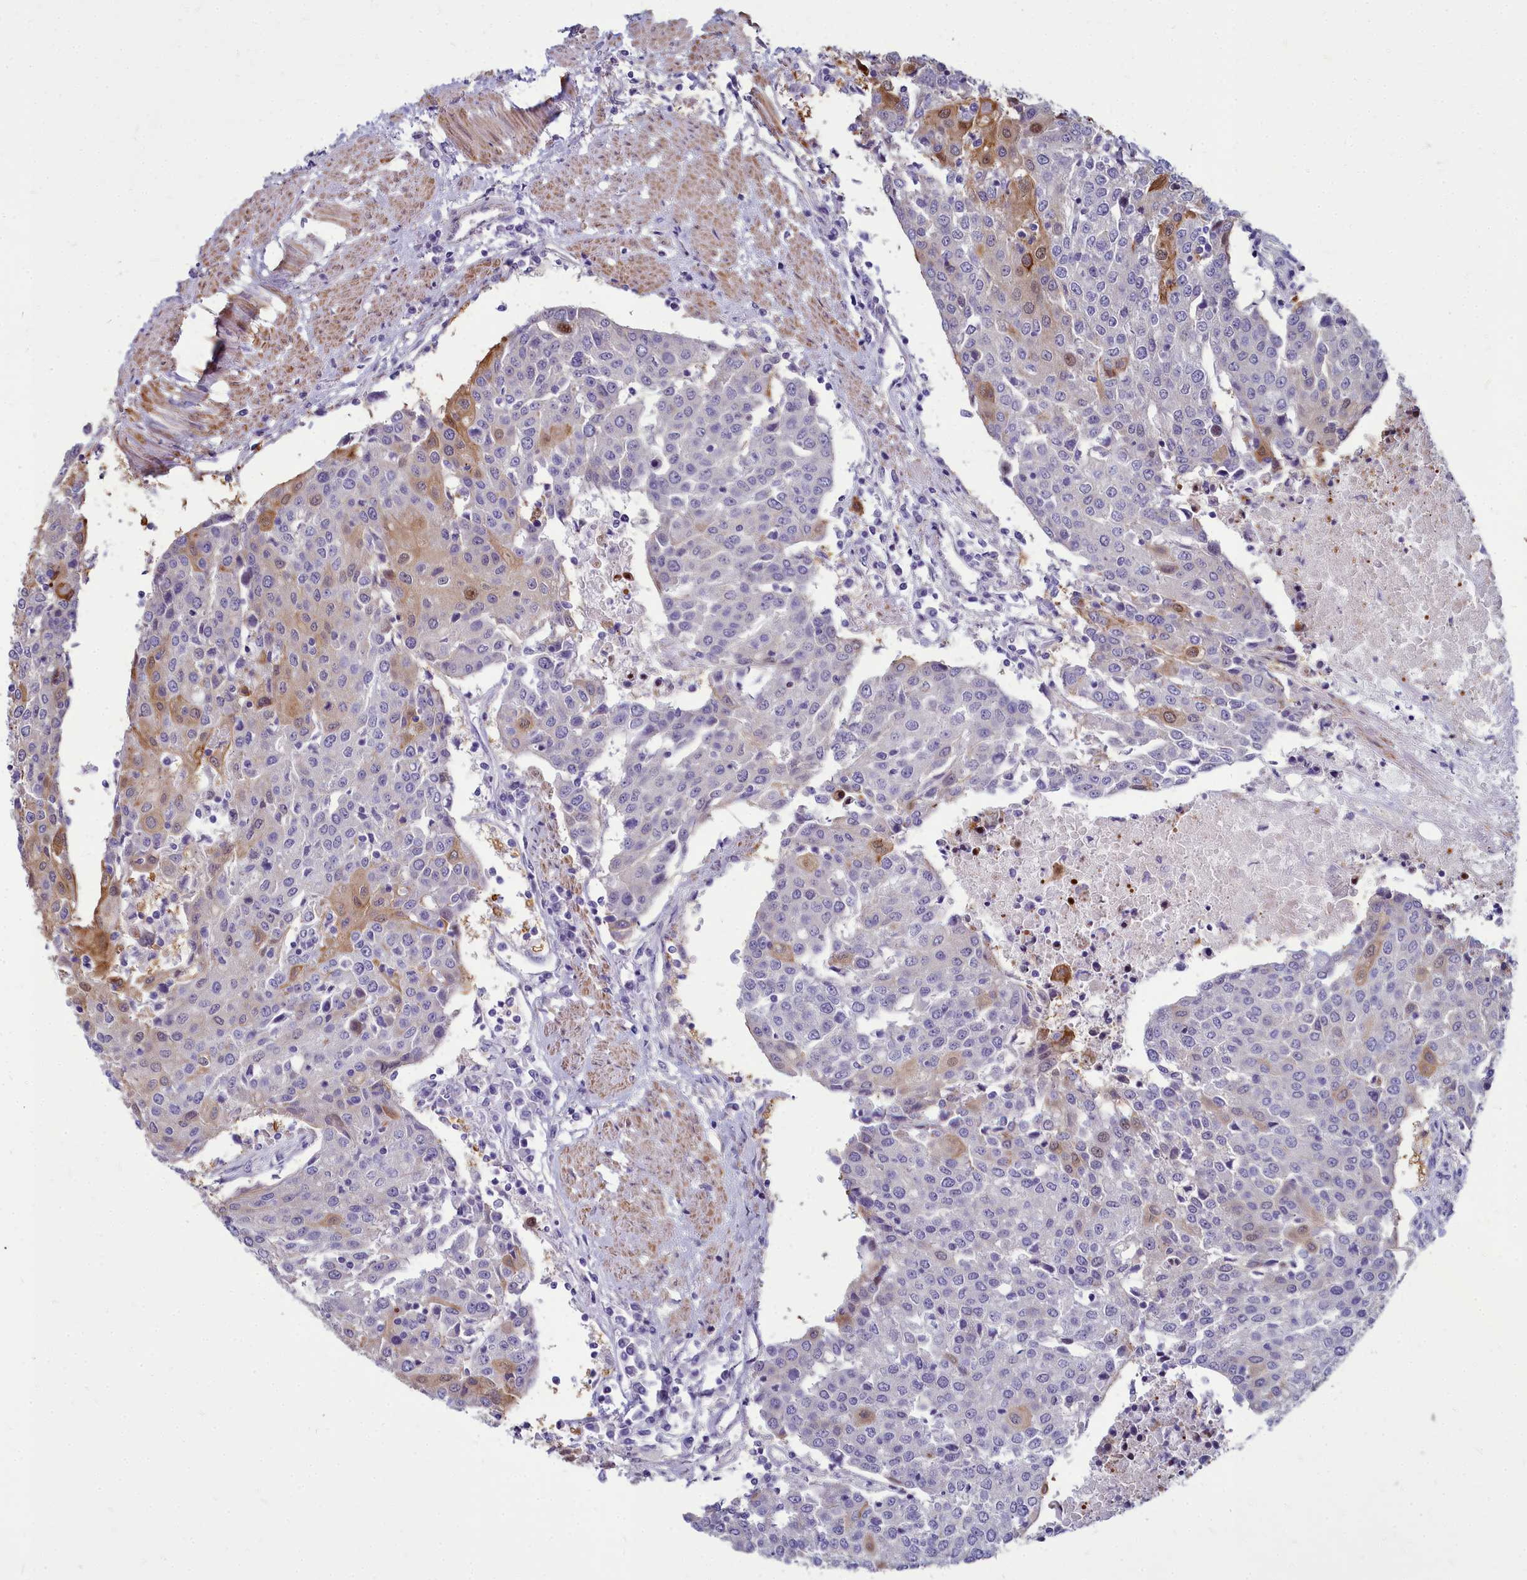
{"staining": {"intensity": "weak", "quantity": "<25%", "location": "cytoplasmic/membranous,nuclear"}, "tissue": "urothelial cancer", "cell_type": "Tumor cells", "image_type": "cancer", "snomed": [{"axis": "morphology", "description": "Urothelial carcinoma, High grade"}, {"axis": "topography", "description": "Urinary bladder"}], "caption": "Human urothelial cancer stained for a protein using IHC shows no positivity in tumor cells.", "gene": "TTC5", "patient": {"sex": "female", "age": 85}}